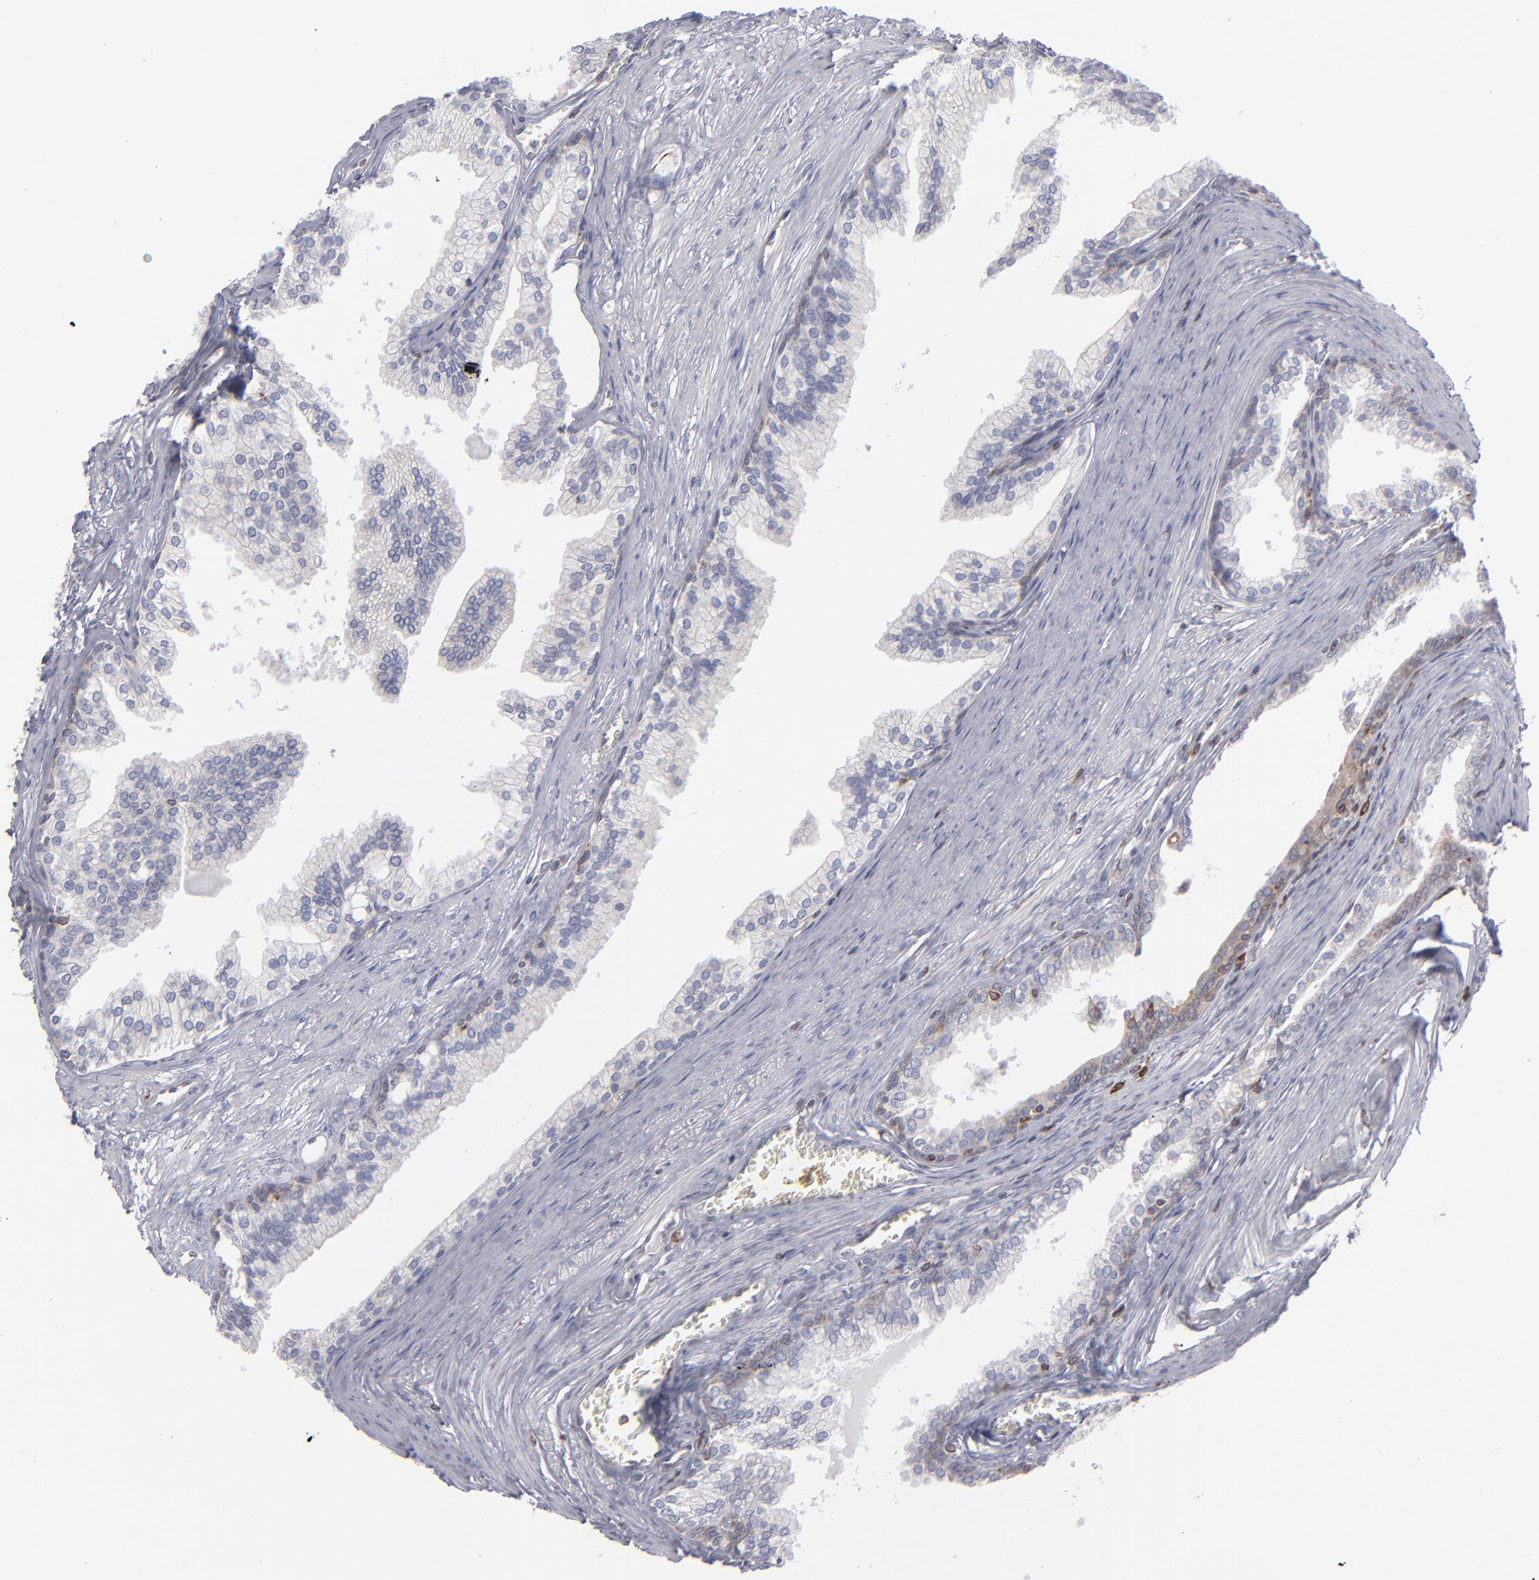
{"staining": {"intensity": "moderate", "quantity": "<25%", "location": "cytoplasmic/membranous"}, "tissue": "prostate", "cell_type": "Glandular cells", "image_type": "normal", "snomed": [{"axis": "morphology", "description": "Normal tissue, NOS"}, {"axis": "topography", "description": "Prostate"}], "caption": "Protein analysis of normal prostate shows moderate cytoplasmic/membranous staining in about <25% of glandular cells.", "gene": "TMX1", "patient": {"sex": "male", "age": 68}}